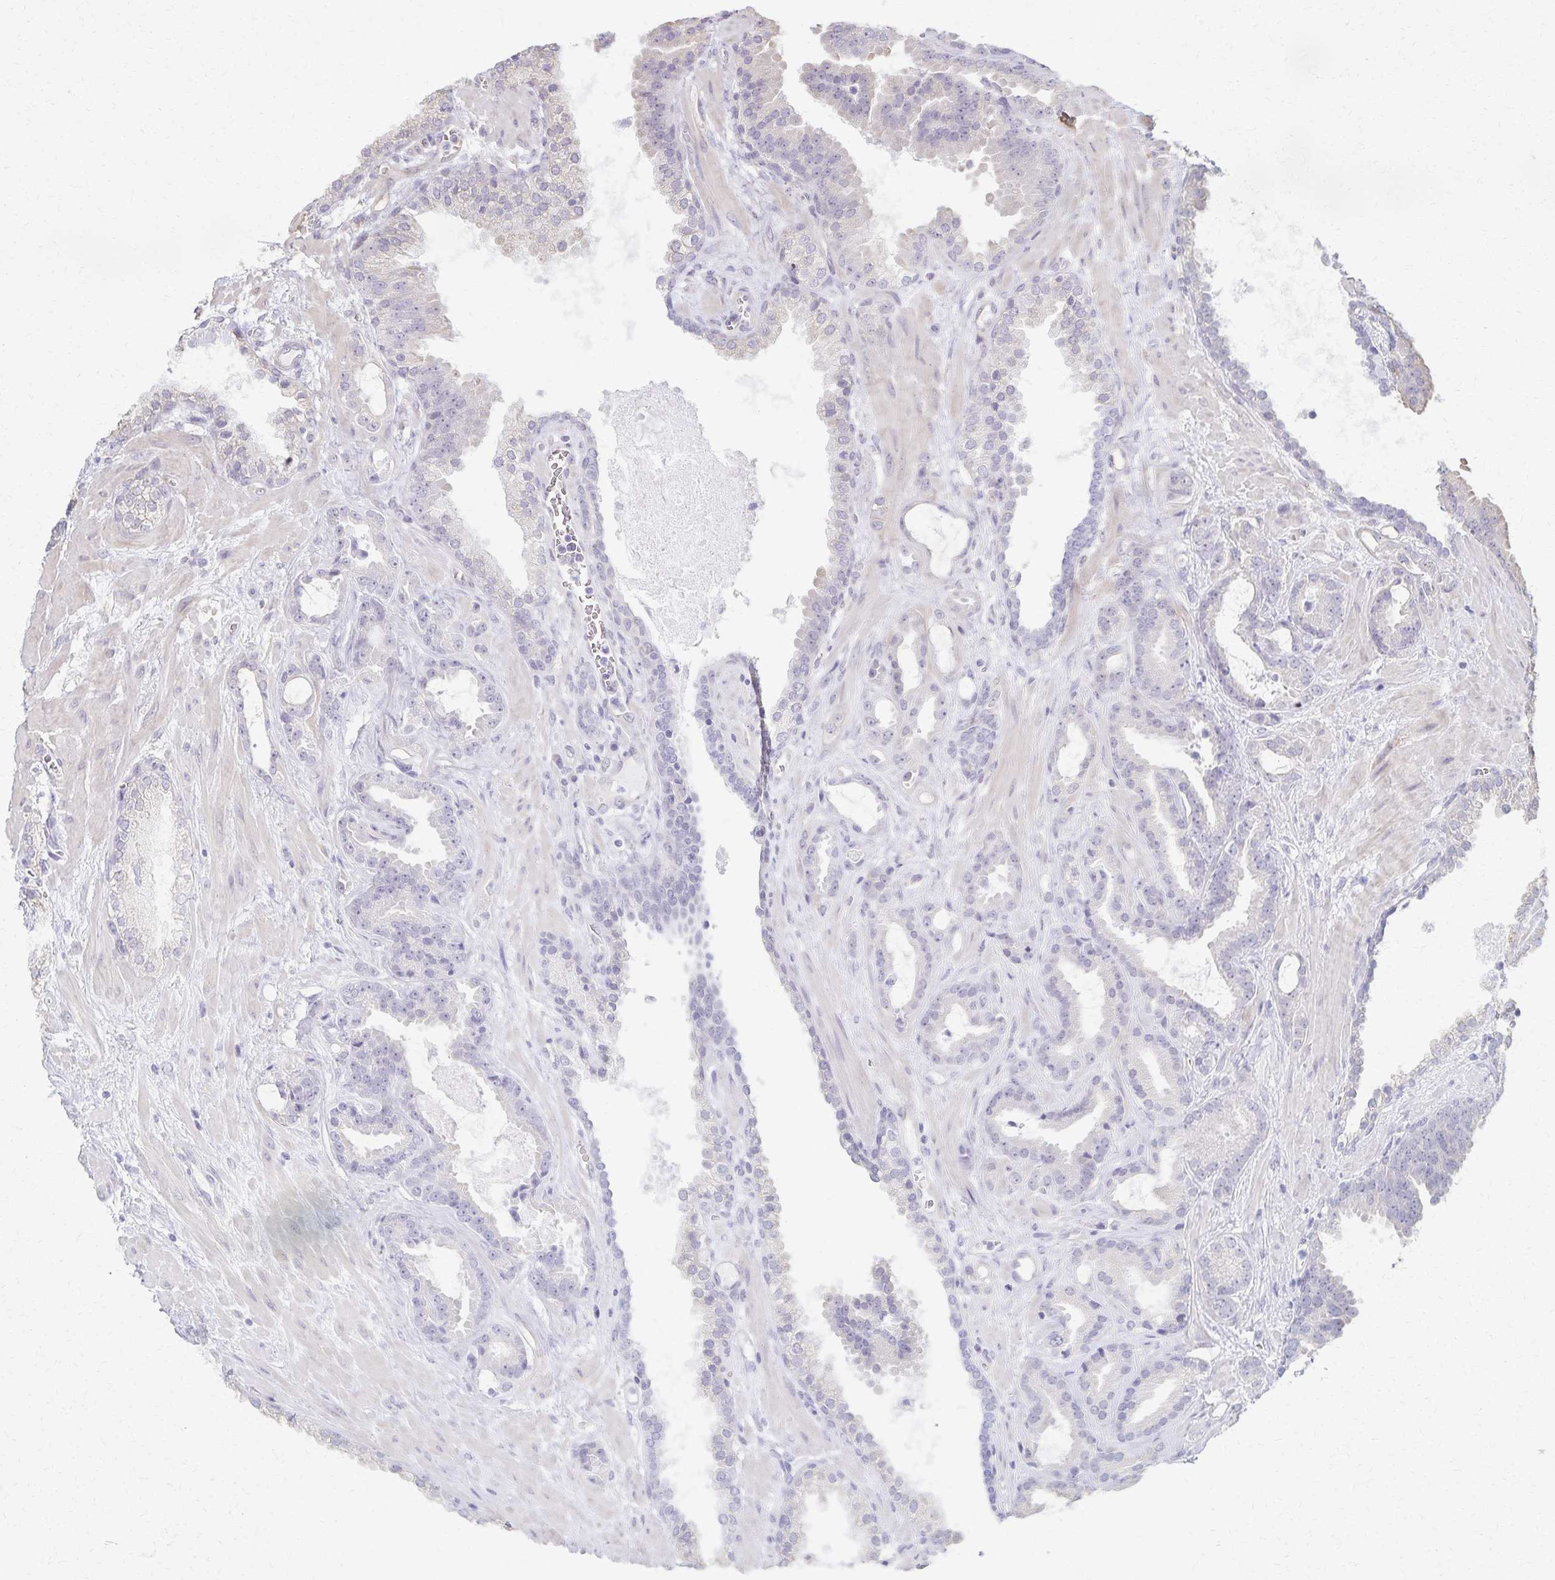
{"staining": {"intensity": "negative", "quantity": "none", "location": "none"}, "tissue": "prostate cancer", "cell_type": "Tumor cells", "image_type": "cancer", "snomed": [{"axis": "morphology", "description": "Adenocarcinoma, Low grade"}, {"axis": "topography", "description": "Prostate"}], "caption": "High magnification brightfield microscopy of prostate adenocarcinoma (low-grade) stained with DAB (3,3'-diaminobenzidine) (brown) and counterstained with hematoxylin (blue): tumor cells show no significant staining.", "gene": "KISS1", "patient": {"sex": "male", "age": 62}}